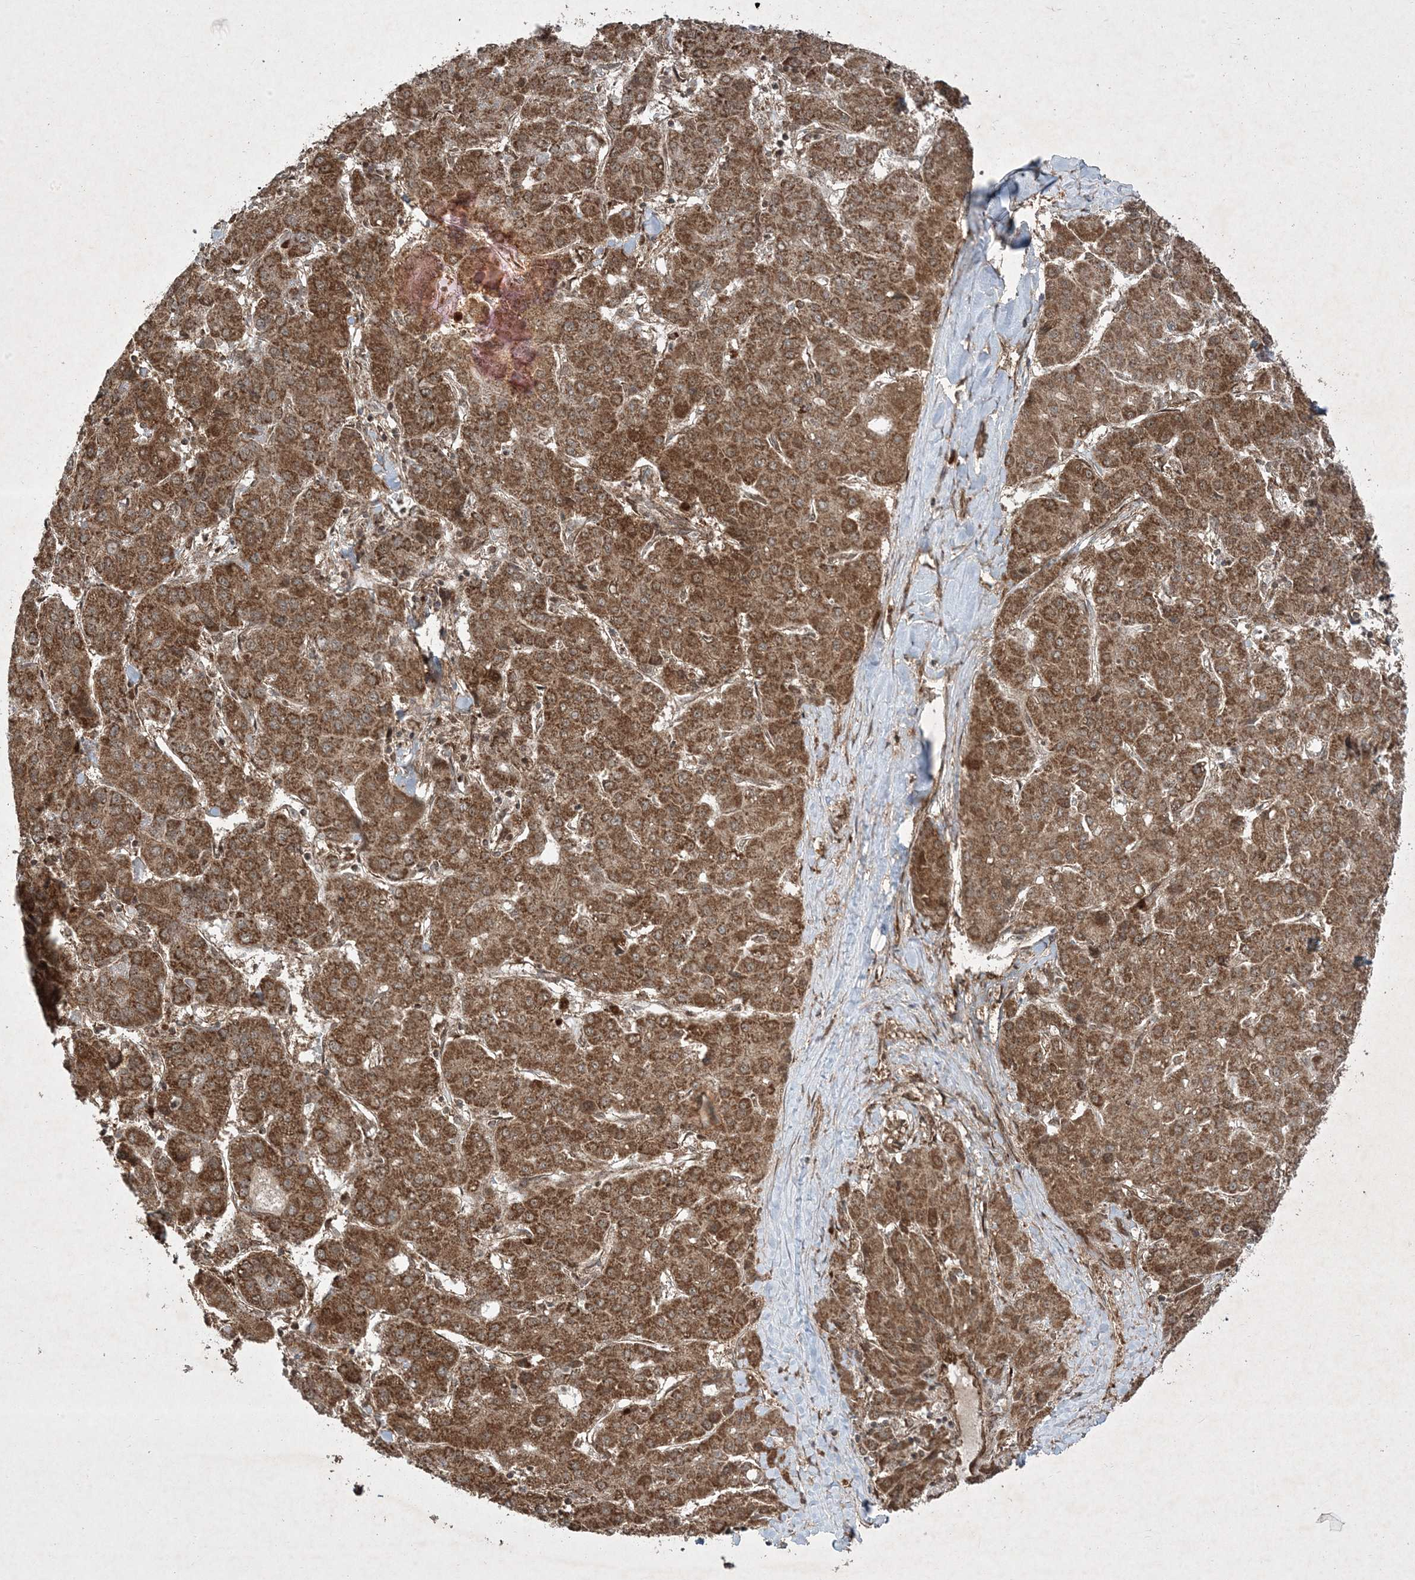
{"staining": {"intensity": "moderate", "quantity": ">75%", "location": "cytoplasmic/membranous"}, "tissue": "liver cancer", "cell_type": "Tumor cells", "image_type": "cancer", "snomed": [{"axis": "morphology", "description": "Carcinoma, Hepatocellular, NOS"}, {"axis": "topography", "description": "Liver"}], "caption": "Liver hepatocellular carcinoma stained with DAB (3,3'-diaminobenzidine) immunohistochemistry shows medium levels of moderate cytoplasmic/membranous expression in about >75% of tumor cells. Nuclei are stained in blue.", "gene": "PLEKHM2", "patient": {"sex": "male", "age": 65}}